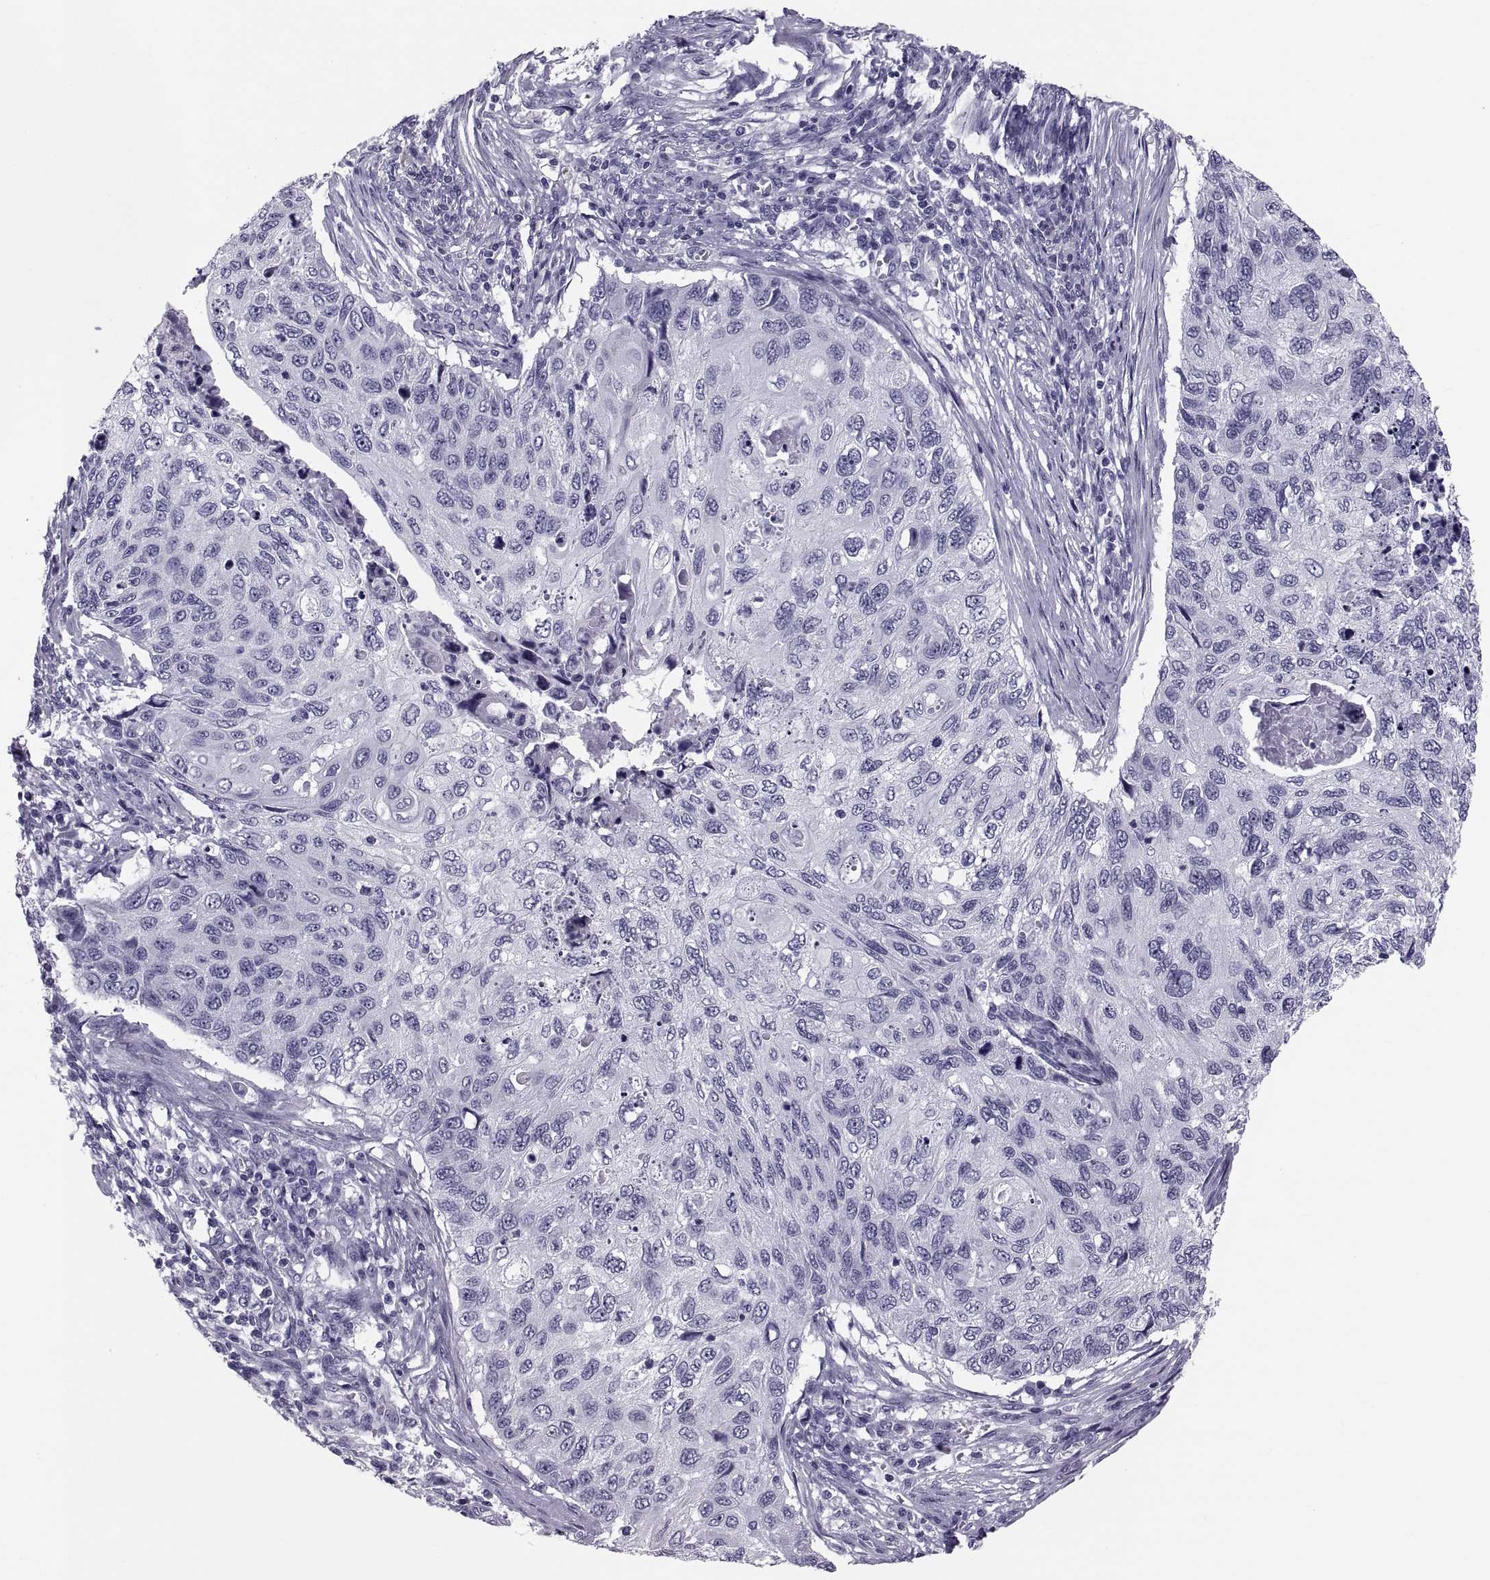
{"staining": {"intensity": "negative", "quantity": "none", "location": "none"}, "tissue": "cervical cancer", "cell_type": "Tumor cells", "image_type": "cancer", "snomed": [{"axis": "morphology", "description": "Squamous cell carcinoma, NOS"}, {"axis": "topography", "description": "Cervix"}], "caption": "Immunohistochemistry (IHC) histopathology image of neoplastic tissue: human cervical cancer (squamous cell carcinoma) stained with DAB reveals no significant protein staining in tumor cells.", "gene": "CRISP1", "patient": {"sex": "female", "age": 70}}